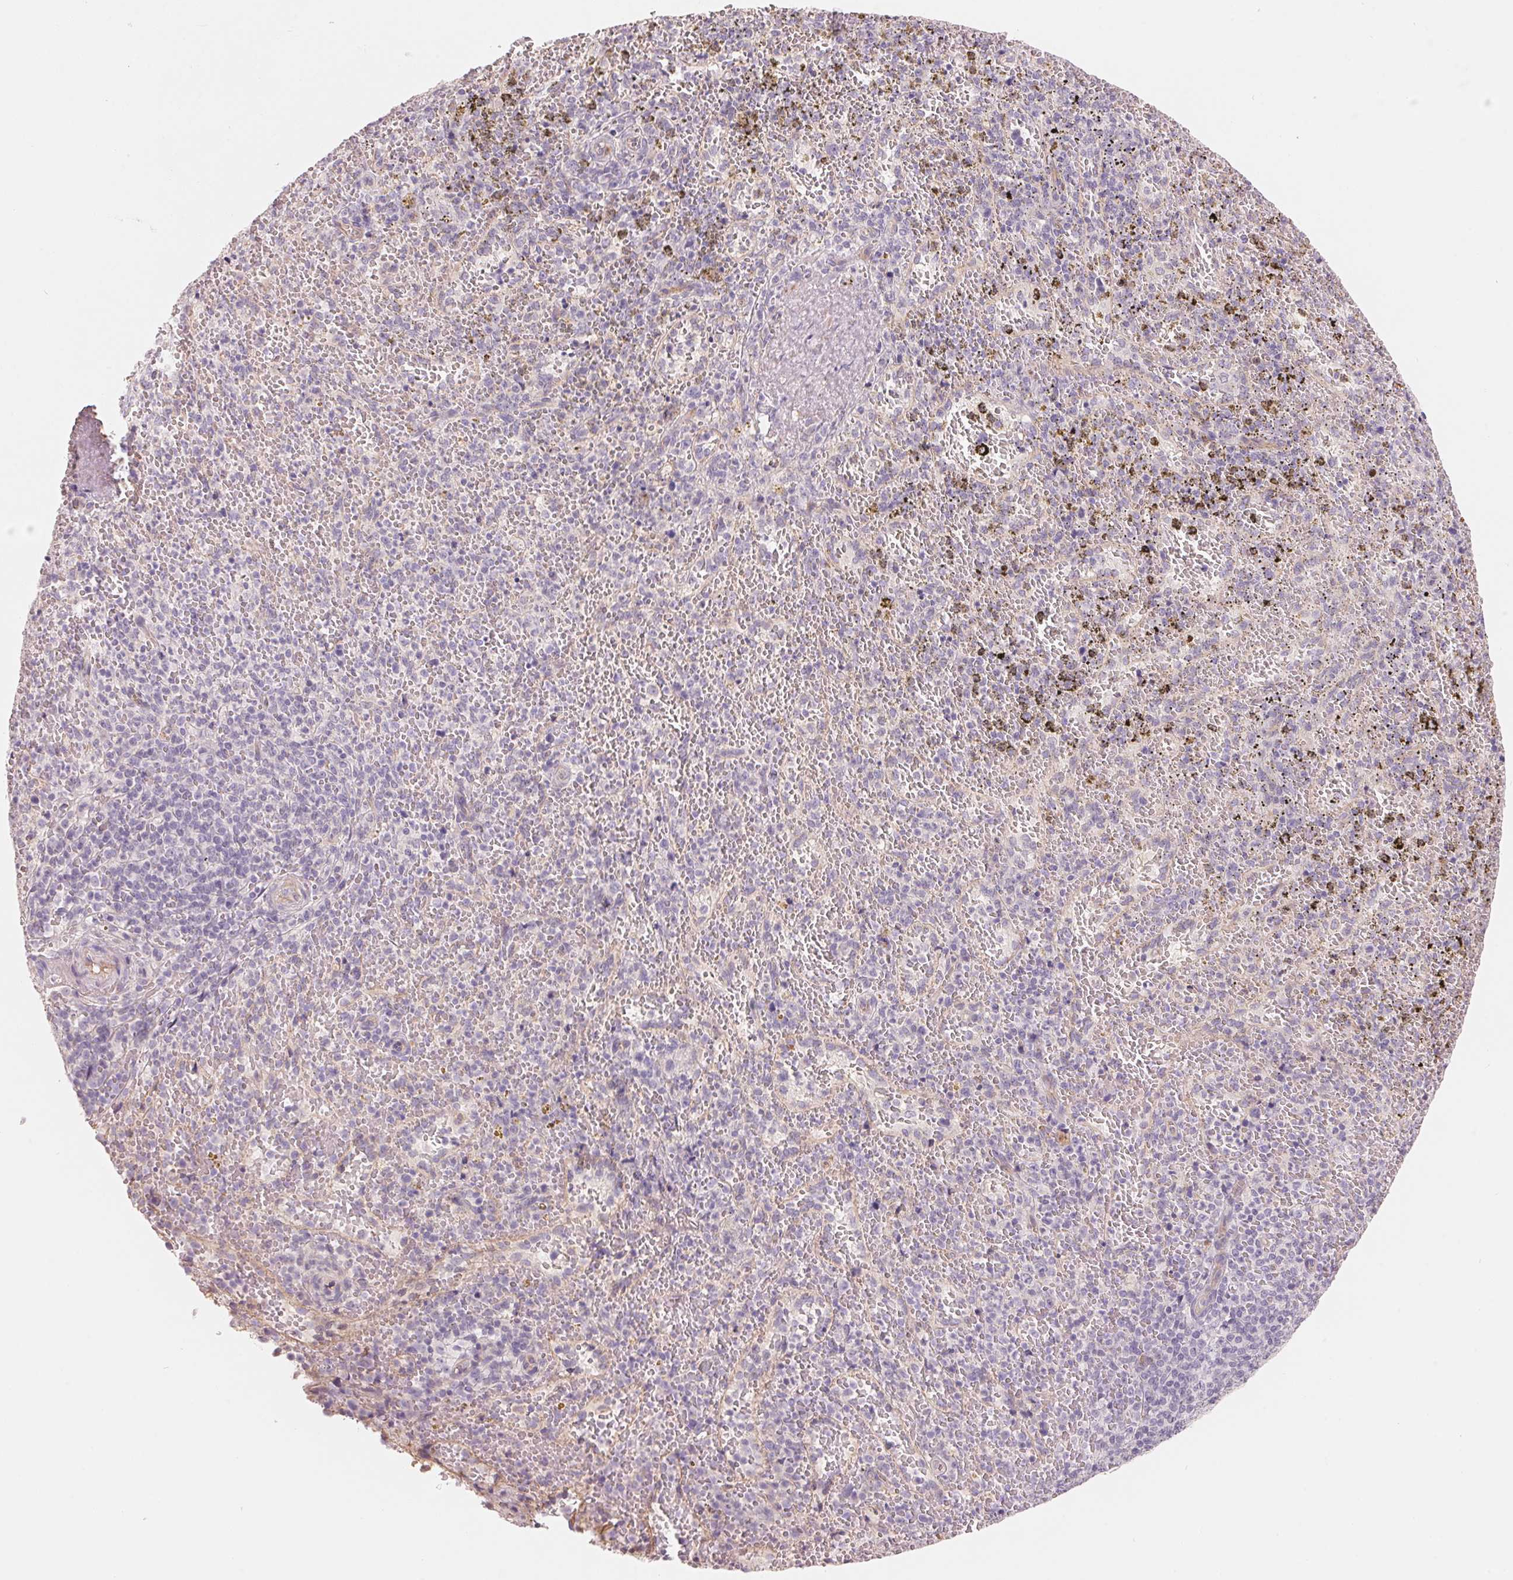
{"staining": {"intensity": "negative", "quantity": "none", "location": "none"}, "tissue": "spleen", "cell_type": "Cells in red pulp", "image_type": "normal", "snomed": [{"axis": "morphology", "description": "Normal tissue, NOS"}, {"axis": "topography", "description": "Spleen"}], "caption": "Immunohistochemical staining of benign human spleen displays no significant staining in cells in red pulp. (DAB (3,3'-diaminobenzidine) immunohistochemistry (IHC), high magnification).", "gene": "CFHR2", "patient": {"sex": "female", "age": 50}}